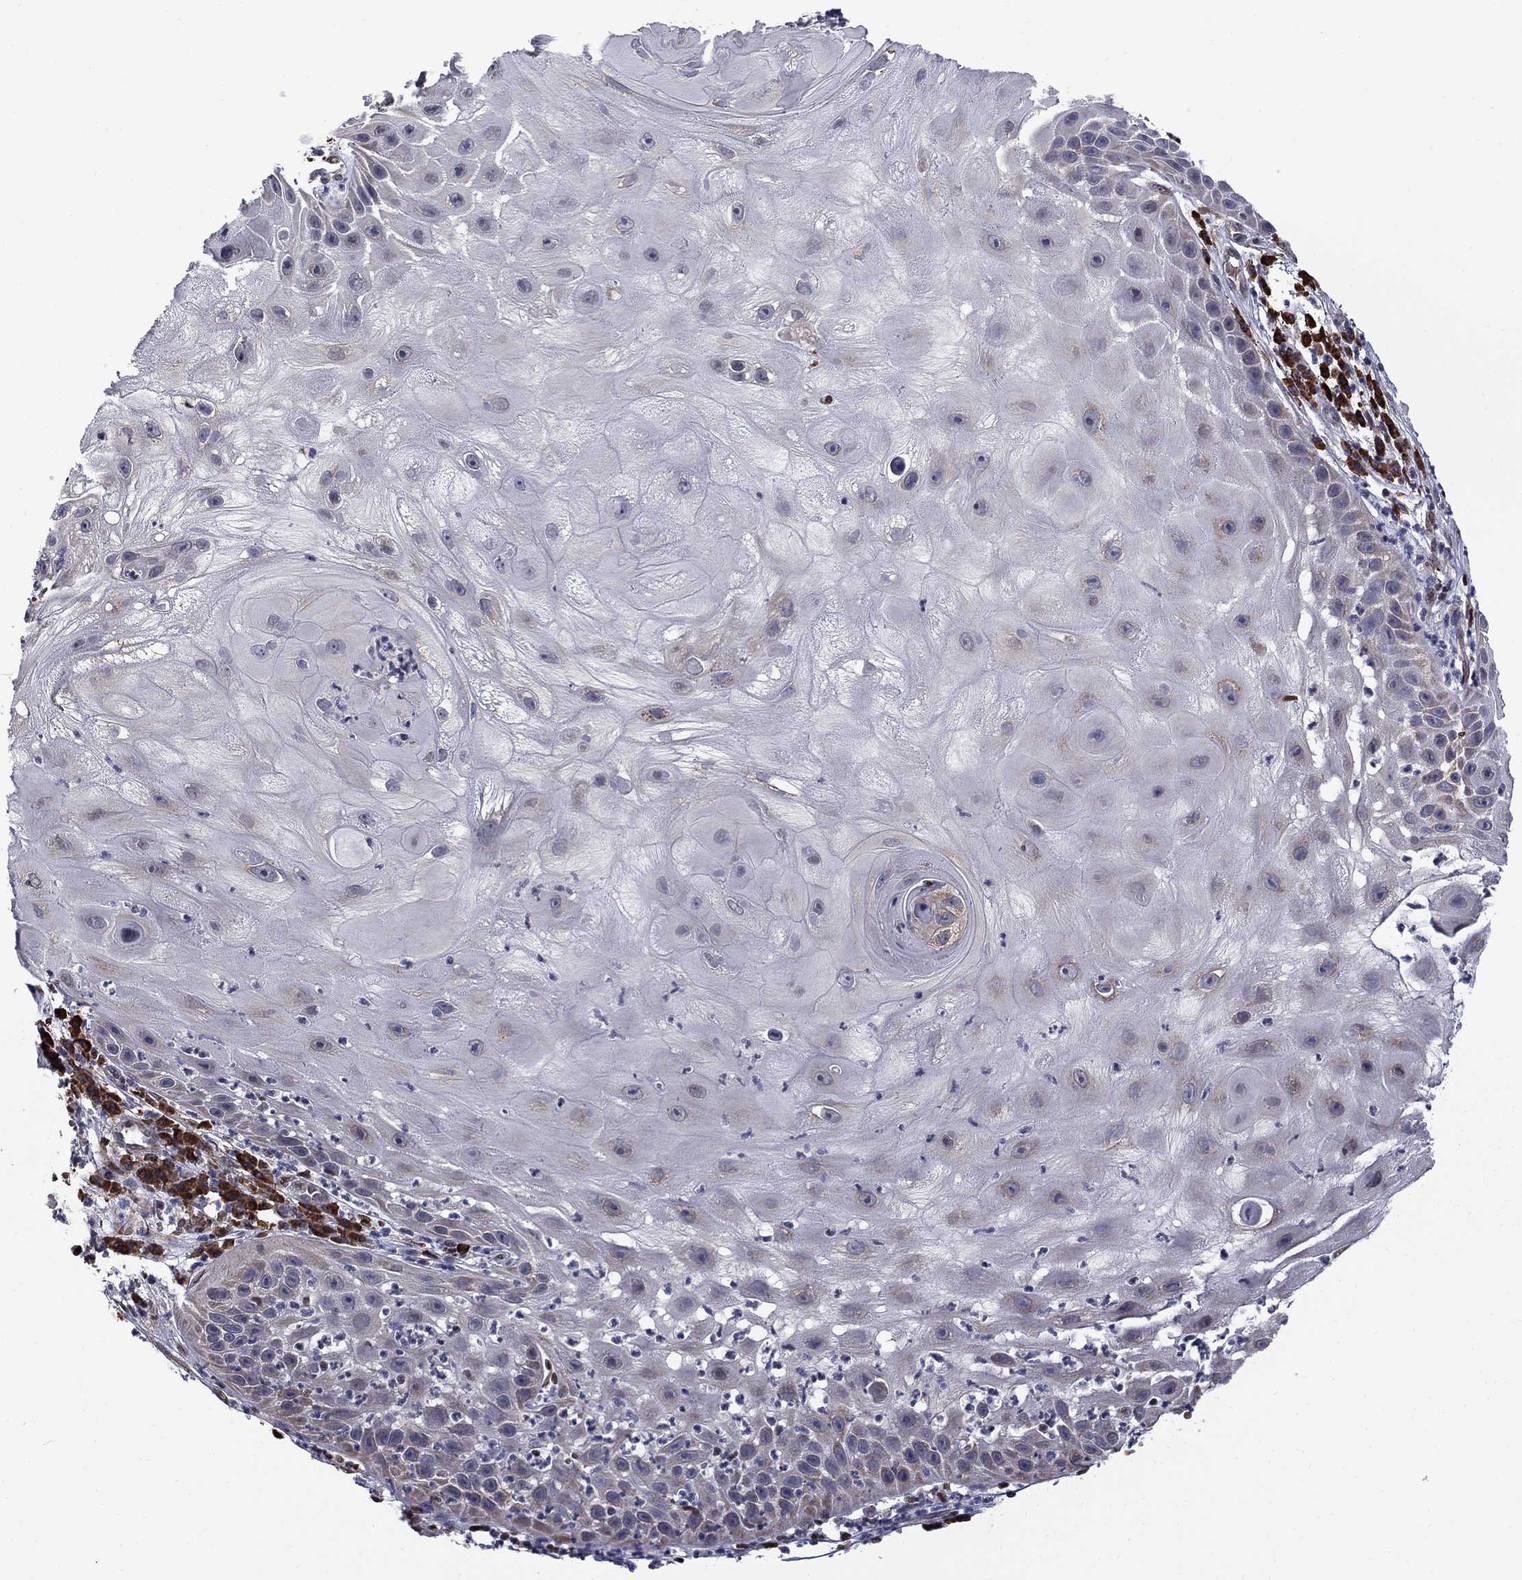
{"staining": {"intensity": "negative", "quantity": "none", "location": "none"}, "tissue": "skin cancer", "cell_type": "Tumor cells", "image_type": "cancer", "snomed": [{"axis": "morphology", "description": "Normal tissue, NOS"}, {"axis": "morphology", "description": "Squamous cell carcinoma, NOS"}, {"axis": "topography", "description": "Skin"}], "caption": "The histopathology image shows no significant staining in tumor cells of skin cancer (squamous cell carcinoma).", "gene": "HSPB2", "patient": {"sex": "male", "age": 79}}